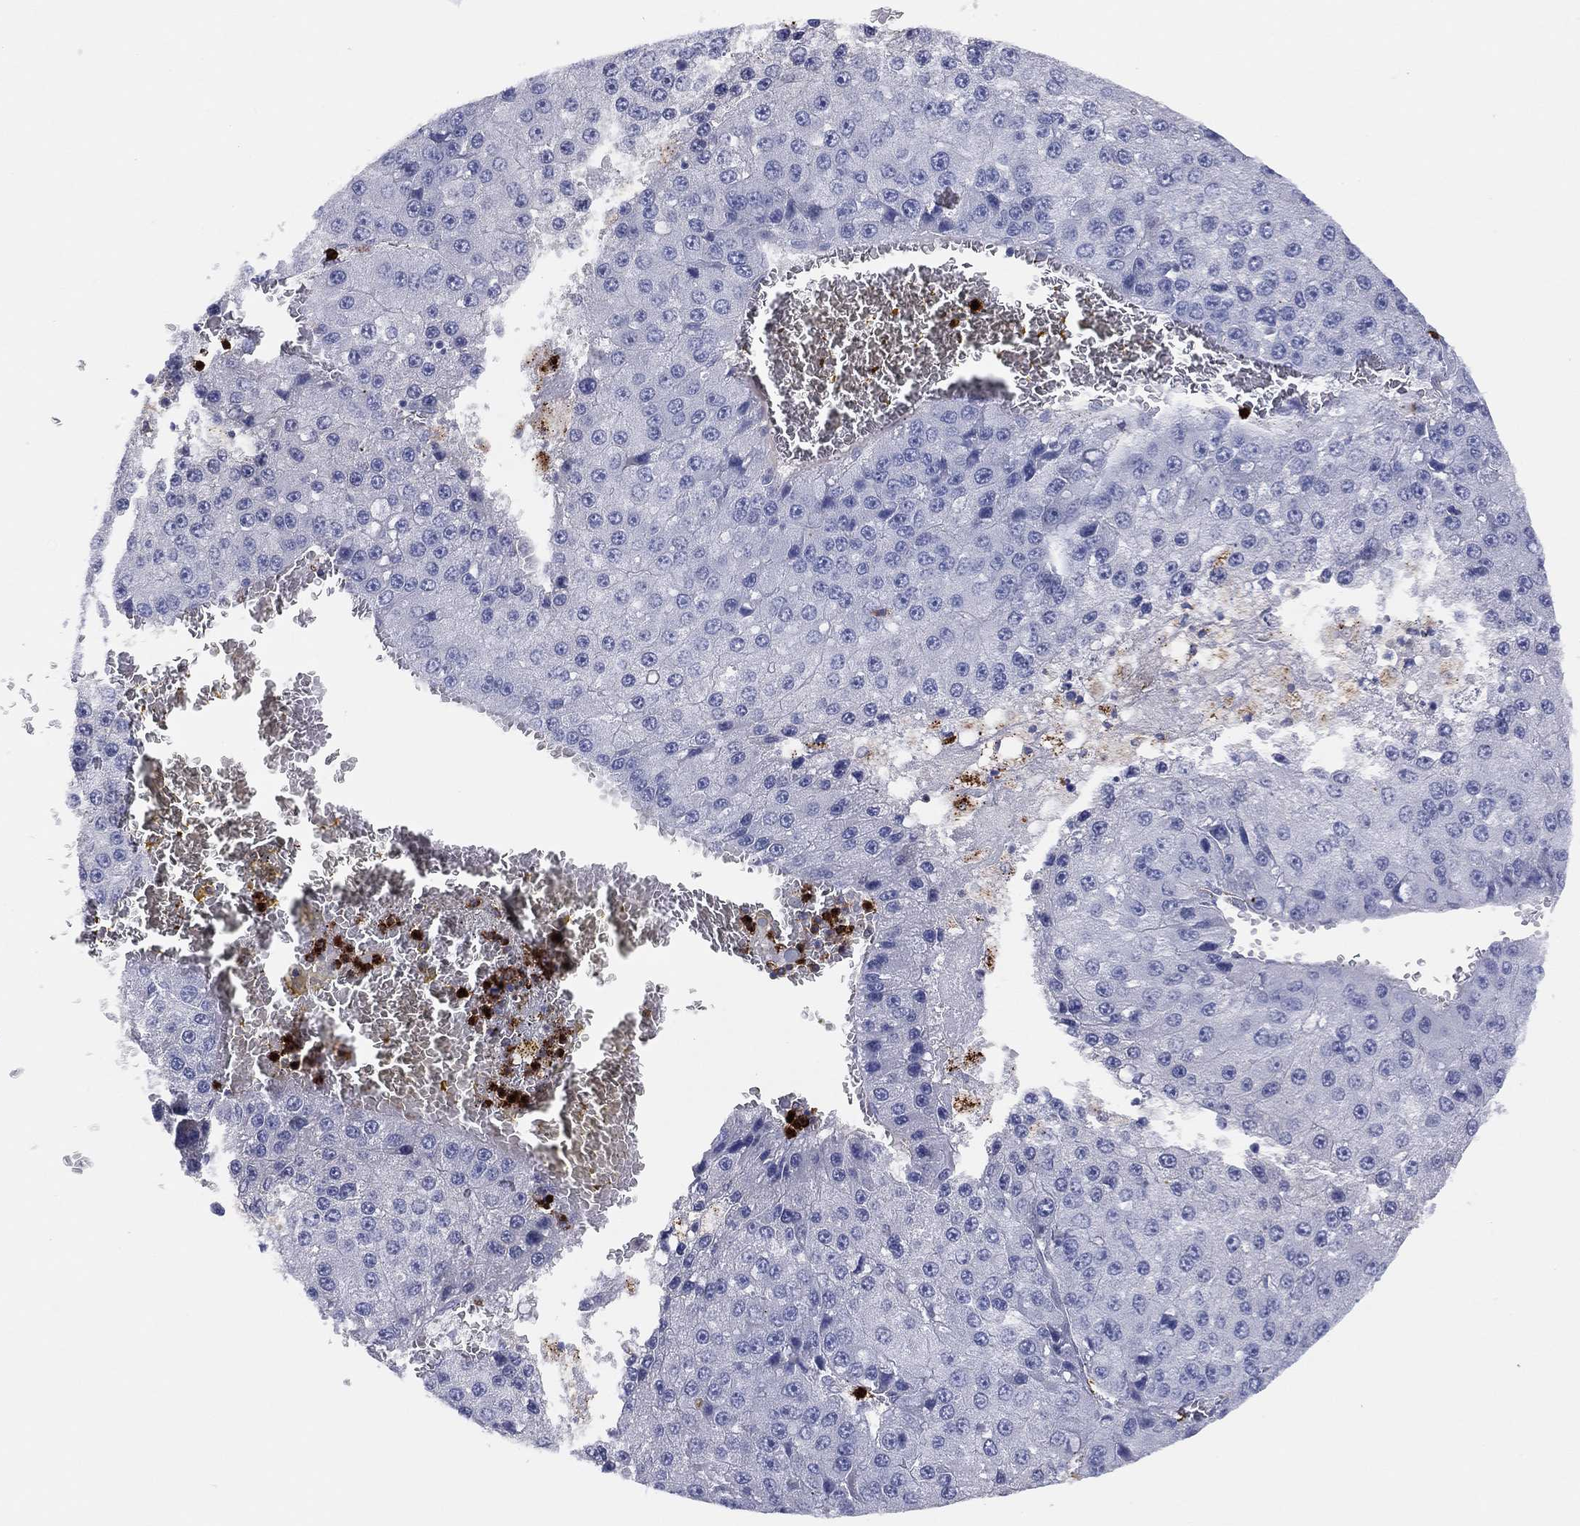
{"staining": {"intensity": "negative", "quantity": "none", "location": "none"}, "tissue": "liver cancer", "cell_type": "Tumor cells", "image_type": "cancer", "snomed": [{"axis": "morphology", "description": "Carcinoma, Hepatocellular, NOS"}, {"axis": "topography", "description": "Liver"}], "caption": "Photomicrograph shows no significant protein staining in tumor cells of liver cancer.", "gene": "PLAC8", "patient": {"sex": "female", "age": 73}}